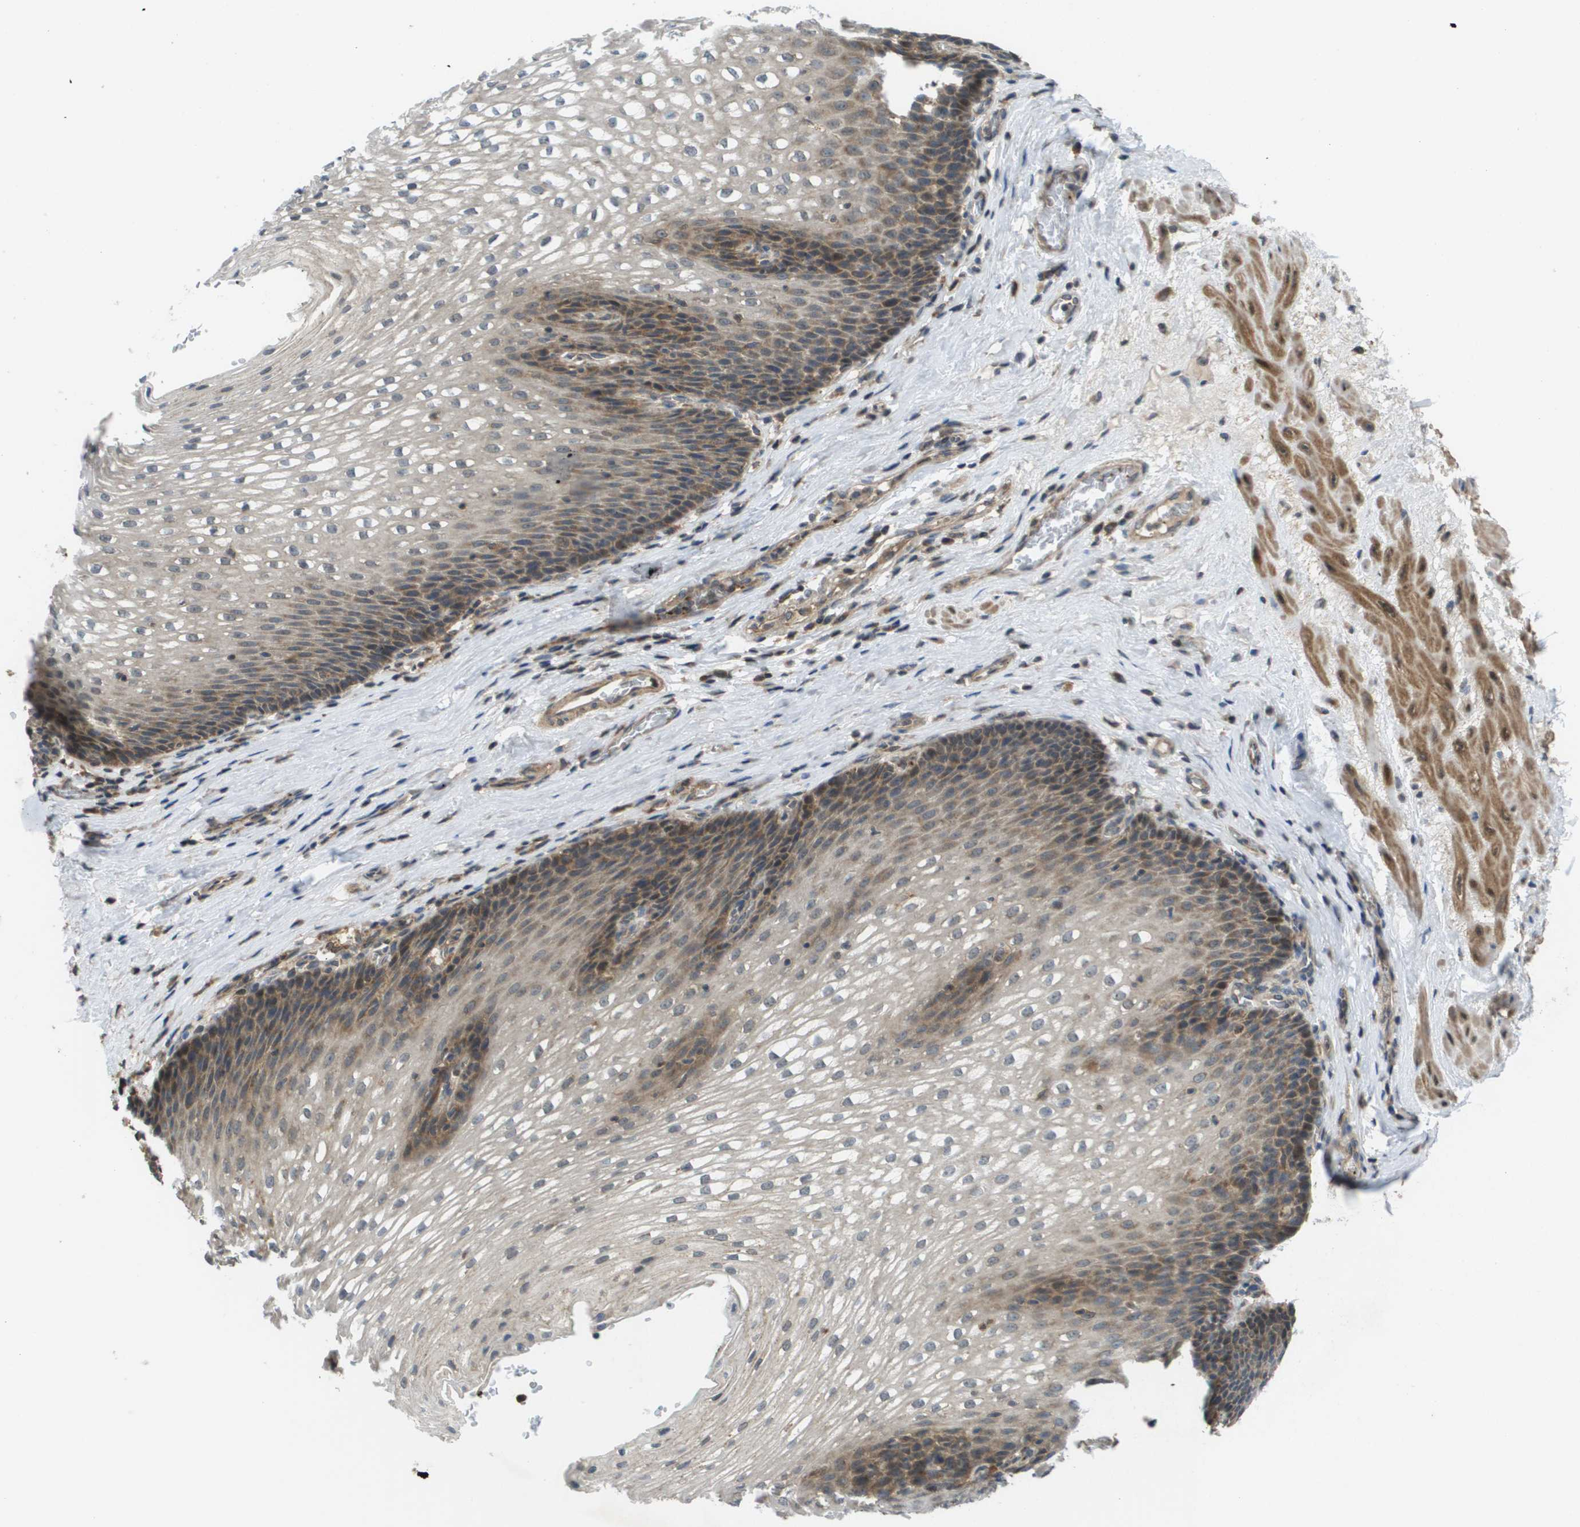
{"staining": {"intensity": "moderate", "quantity": "25%-75%", "location": "cytoplasmic/membranous"}, "tissue": "esophagus", "cell_type": "Squamous epithelial cells", "image_type": "normal", "snomed": [{"axis": "morphology", "description": "Normal tissue, NOS"}, {"axis": "topography", "description": "Esophagus"}], "caption": "Moderate cytoplasmic/membranous positivity is identified in about 25%-75% of squamous epithelial cells in unremarkable esophagus. Immunohistochemistry (ihc) stains the protein in brown and the nuclei are stained blue.", "gene": "RBM38", "patient": {"sex": "male", "age": 48}}